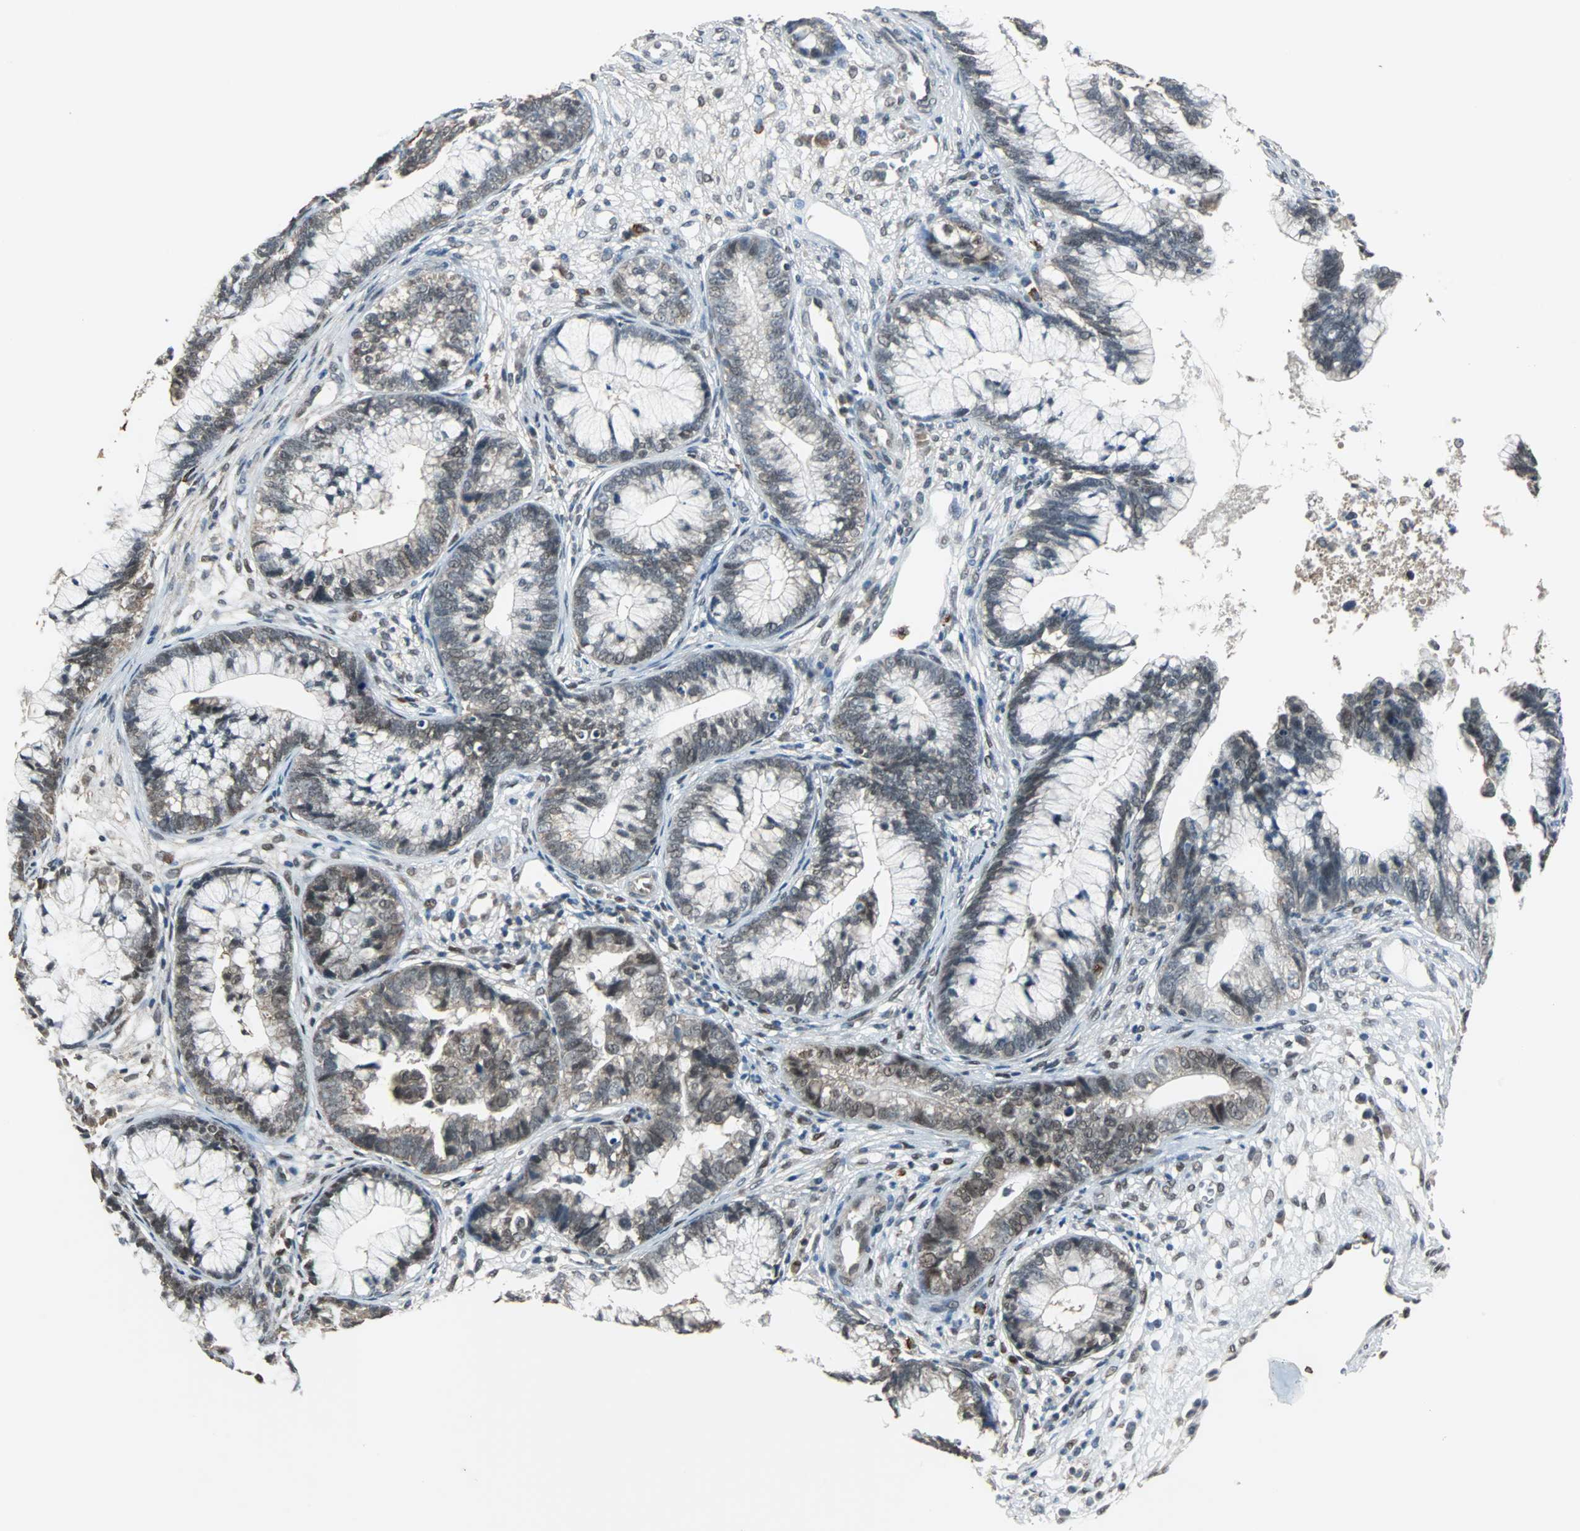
{"staining": {"intensity": "strong", "quantity": "<25%", "location": "nuclear"}, "tissue": "cervical cancer", "cell_type": "Tumor cells", "image_type": "cancer", "snomed": [{"axis": "morphology", "description": "Adenocarcinoma, NOS"}, {"axis": "topography", "description": "Cervix"}], "caption": "Brown immunohistochemical staining in human cervical cancer reveals strong nuclear positivity in approximately <25% of tumor cells. The staining was performed using DAB to visualize the protein expression in brown, while the nuclei were stained in blue with hematoxylin (Magnification: 20x).", "gene": "ZHX2", "patient": {"sex": "female", "age": 44}}